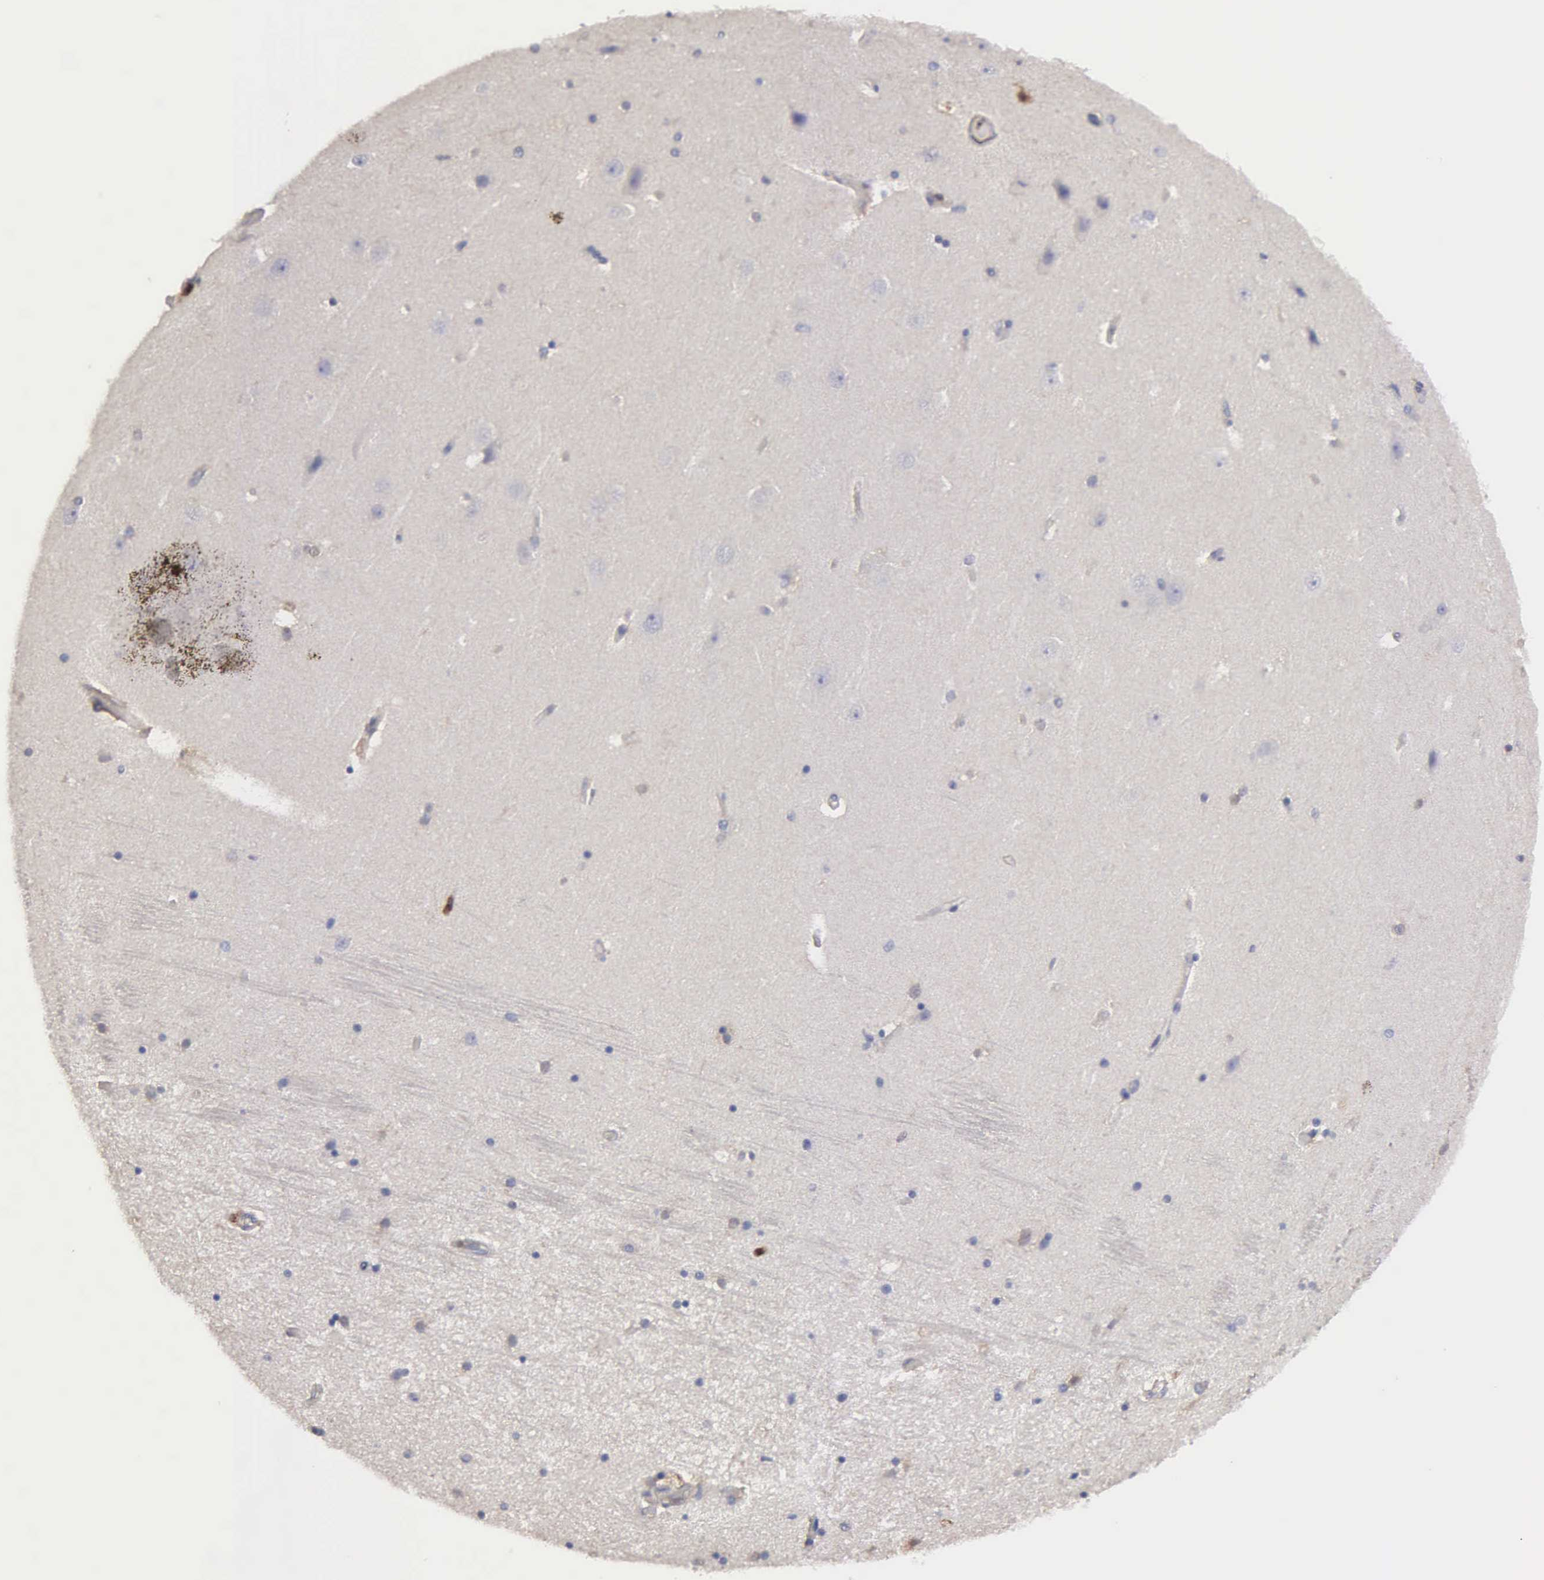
{"staining": {"intensity": "negative", "quantity": "none", "location": "none"}, "tissue": "hippocampus", "cell_type": "Glial cells", "image_type": "normal", "snomed": [{"axis": "morphology", "description": "Normal tissue, NOS"}, {"axis": "topography", "description": "Hippocampus"}], "caption": "Protein analysis of benign hippocampus reveals no significant staining in glial cells.", "gene": "G6PD", "patient": {"sex": "female", "age": 54}}